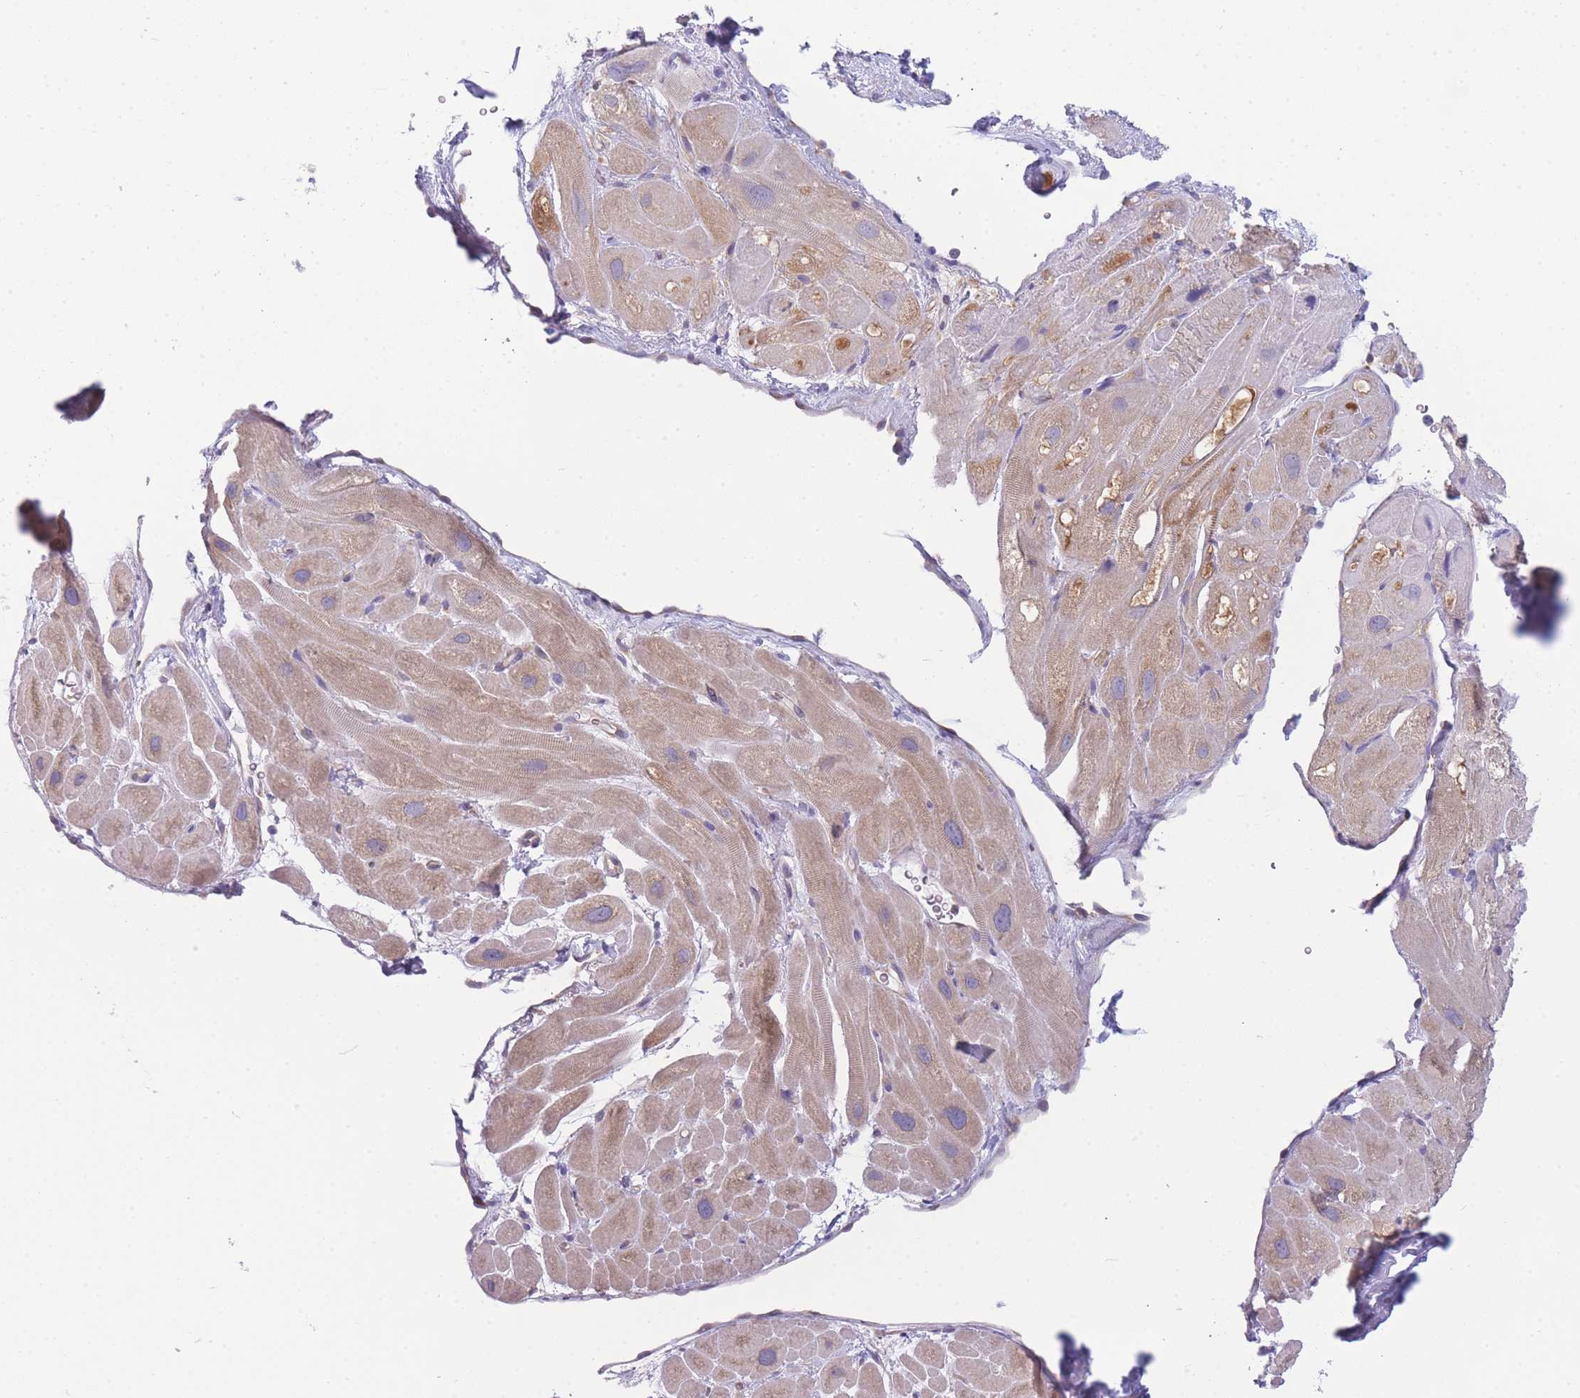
{"staining": {"intensity": "weak", "quantity": "25%-75%", "location": "cytoplasmic/membranous"}, "tissue": "heart muscle", "cell_type": "Cardiomyocytes", "image_type": "normal", "snomed": [{"axis": "morphology", "description": "Normal tissue, NOS"}, {"axis": "topography", "description": "Heart"}], "caption": "Protein expression analysis of benign heart muscle shows weak cytoplasmic/membranous positivity in about 25%-75% of cardiomyocytes. Immunohistochemistry stains the protein in brown and the nuclei are stained blue.", "gene": "PFDN6", "patient": {"sex": "male", "age": 49}}